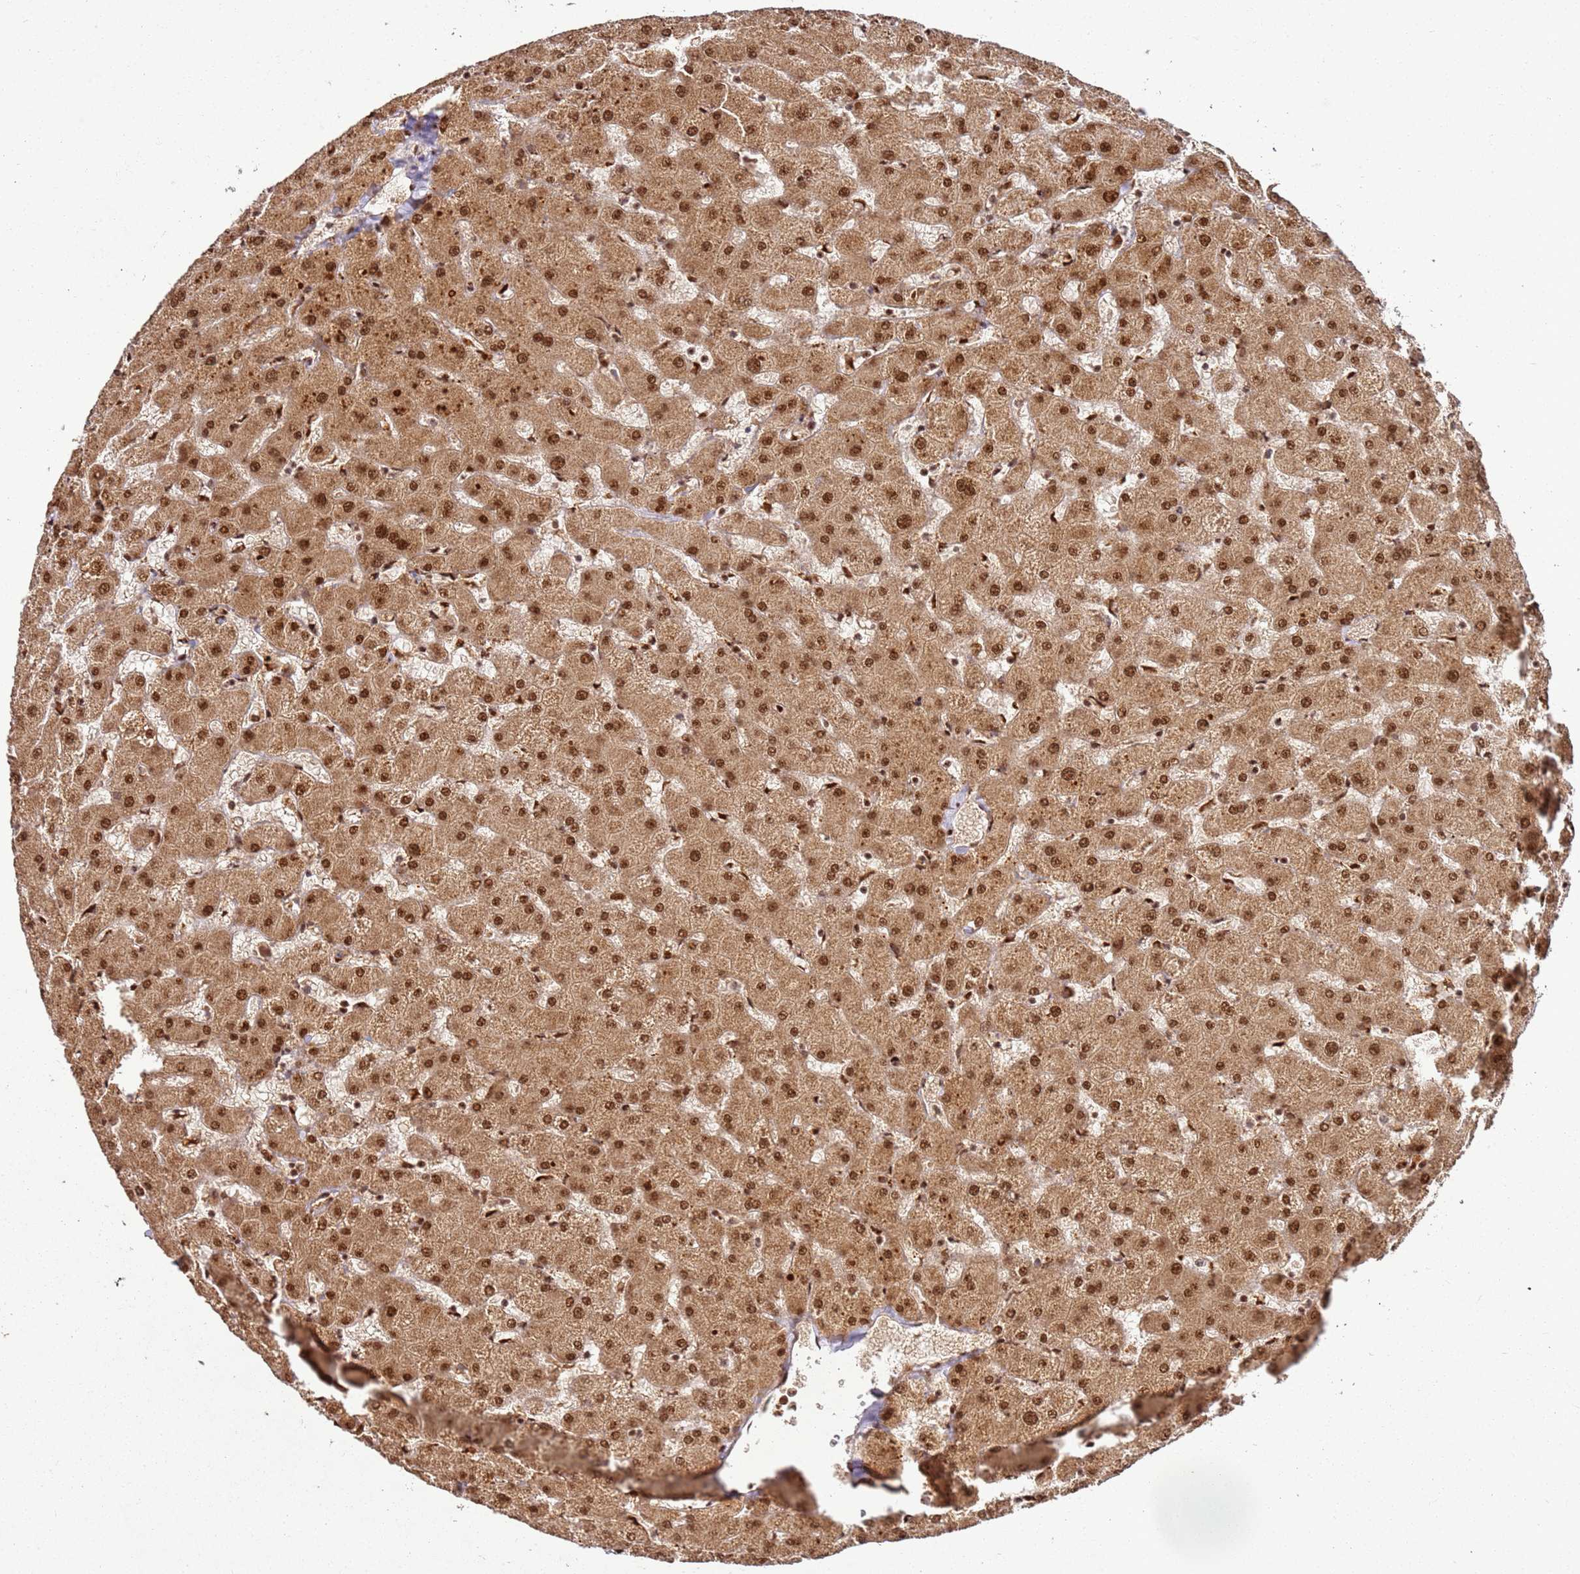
{"staining": {"intensity": "moderate", "quantity": ">75%", "location": "cytoplasmic/membranous,nuclear"}, "tissue": "liver", "cell_type": "Cholangiocytes", "image_type": "normal", "snomed": [{"axis": "morphology", "description": "Normal tissue, NOS"}, {"axis": "topography", "description": "Liver"}], "caption": "Immunohistochemistry of normal liver exhibits medium levels of moderate cytoplasmic/membranous,nuclear expression in approximately >75% of cholangiocytes. (Brightfield microscopy of DAB IHC at high magnification).", "gene": "XRN2", "patient": {"sex": "female", "age": 63}}